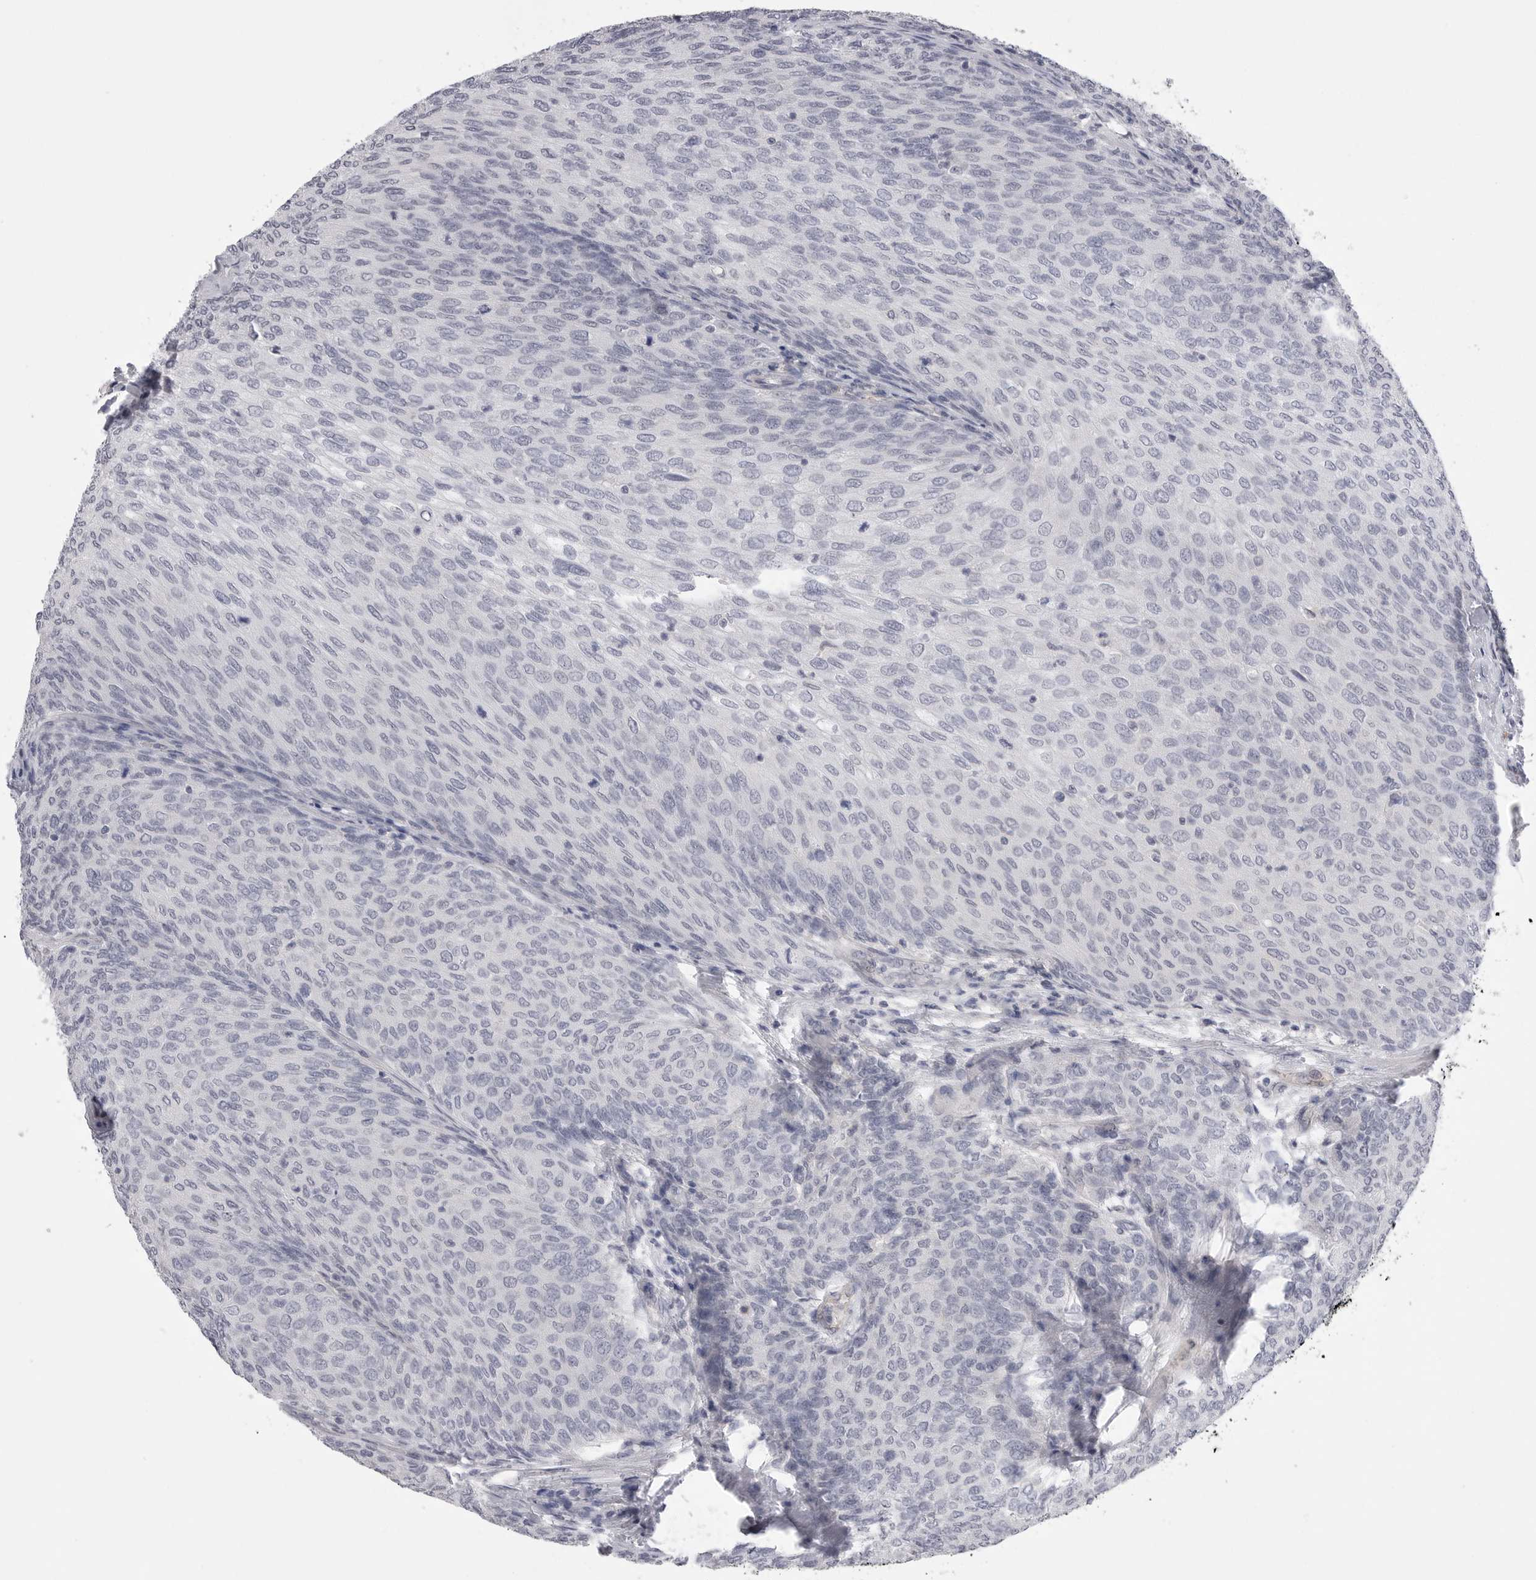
{"staining": {"intensity": "negative", "quantity": "none", "location": "none"}, "tissue": "urothelial cancer", "cell_type": "Tumor cells", "image_type": "cancer", "snomed": [{"axis": "morphology", "description": "Urothelial carcinoma, Low grade"}, {"axis": "topography", "description": "Urinary bladder"}], "caption": "There is no significant staining in tumor cells of urothelial cancer.", "gene": "DLGAP3", "patient": {"sex": "female", "age": 79}}